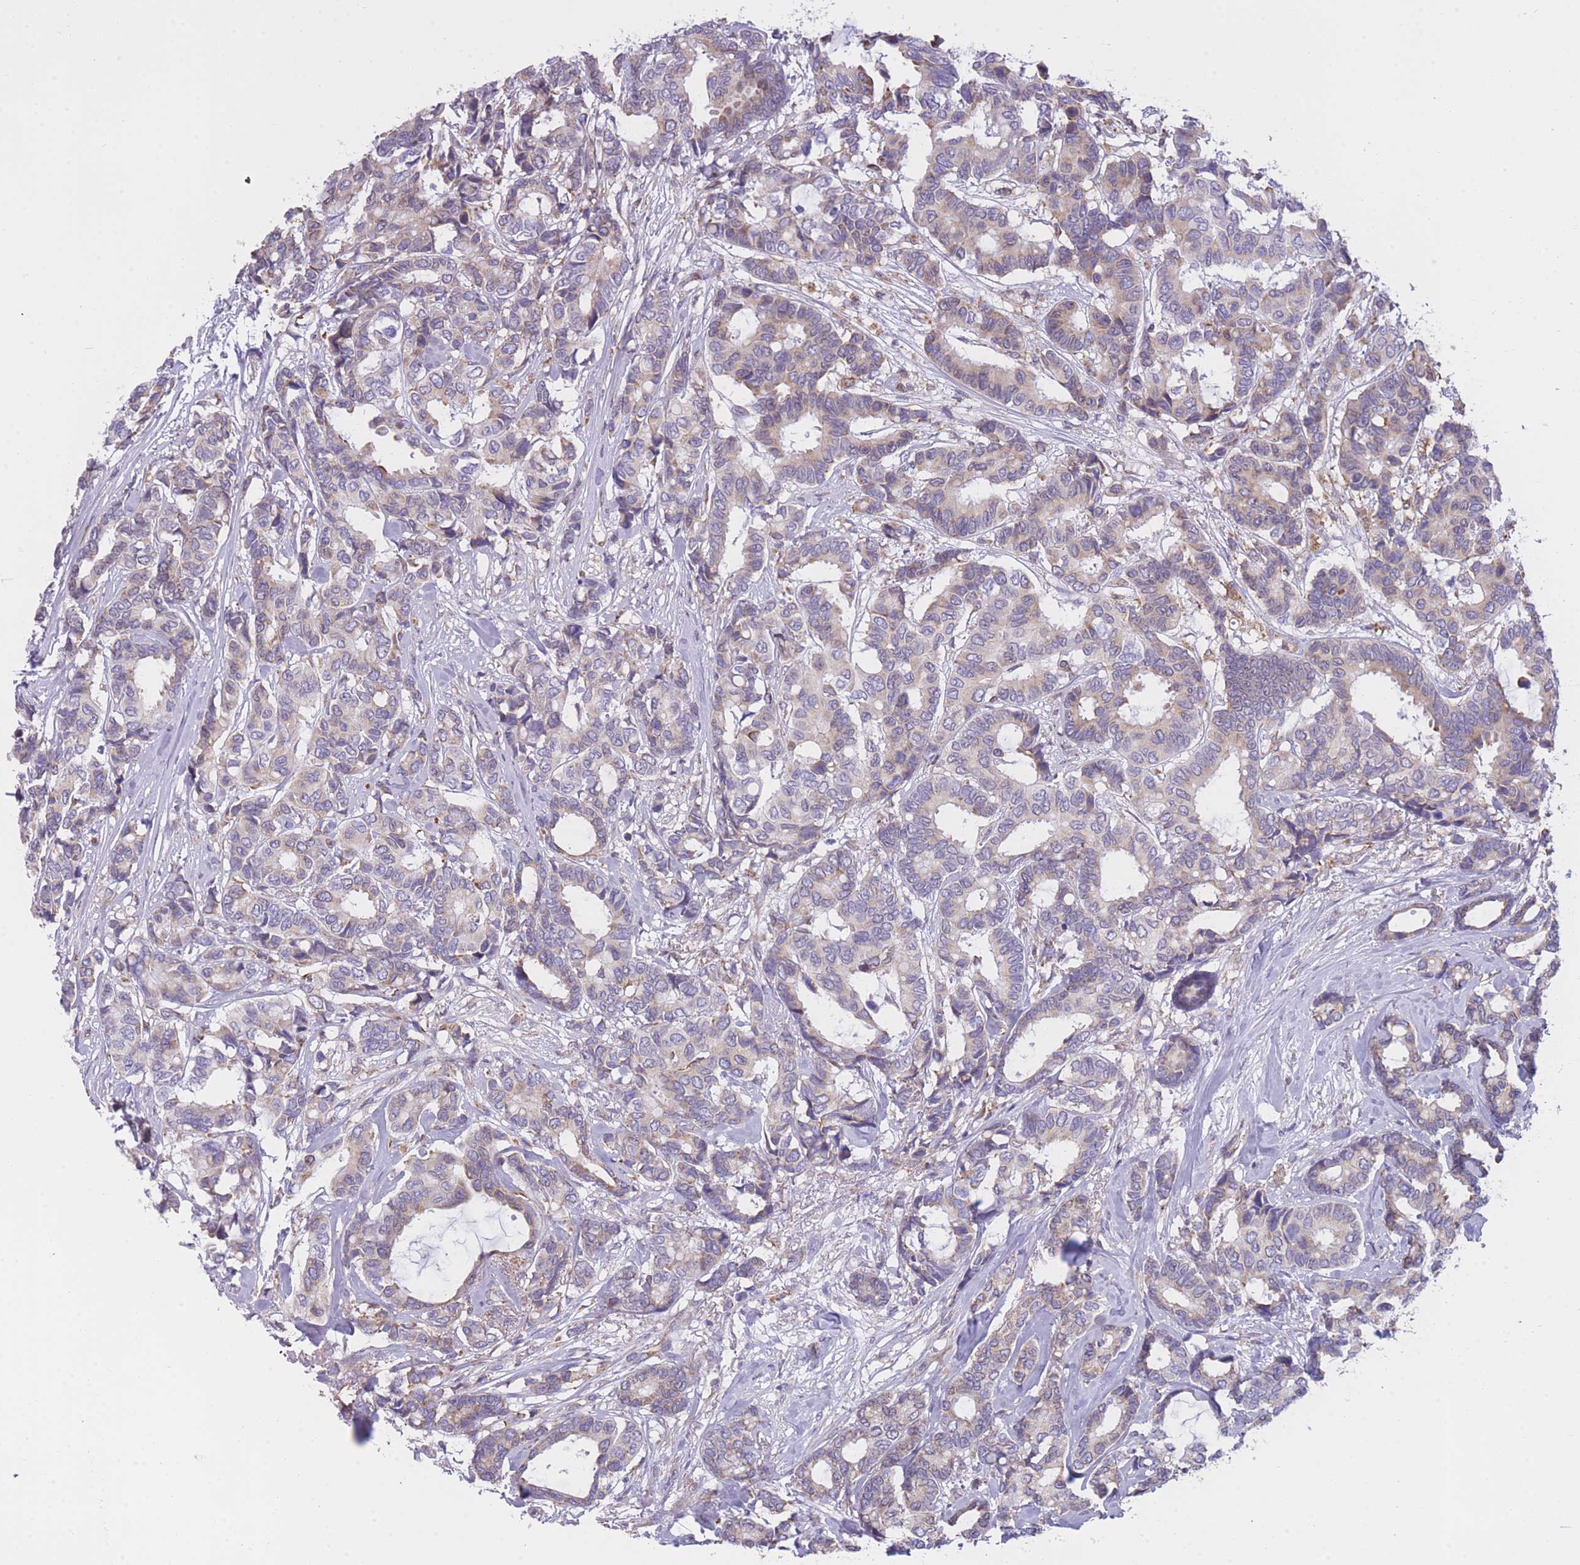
{"staining": {"intensity": "weak", "quantity": "25%-75%", "location": "cytoplasmic/membranous"}, "tissue": "breast cancer", "cell_type": "Tumor cells", "image_type": "cancer", "snomed": [{"axis": "morphology", "description": "Duct carcinoma"}, {"axis": "topography", "description": "Breast"}], "caption": "Protein analysis of breast cancer (intraductal carcinoma) tissue exhibits weak cytoplasmic/membranous positivity in approximately 25%-75% of tumor cells.", "gene": "ZNF662", "patient": {"sex": "female", "age": 87}}